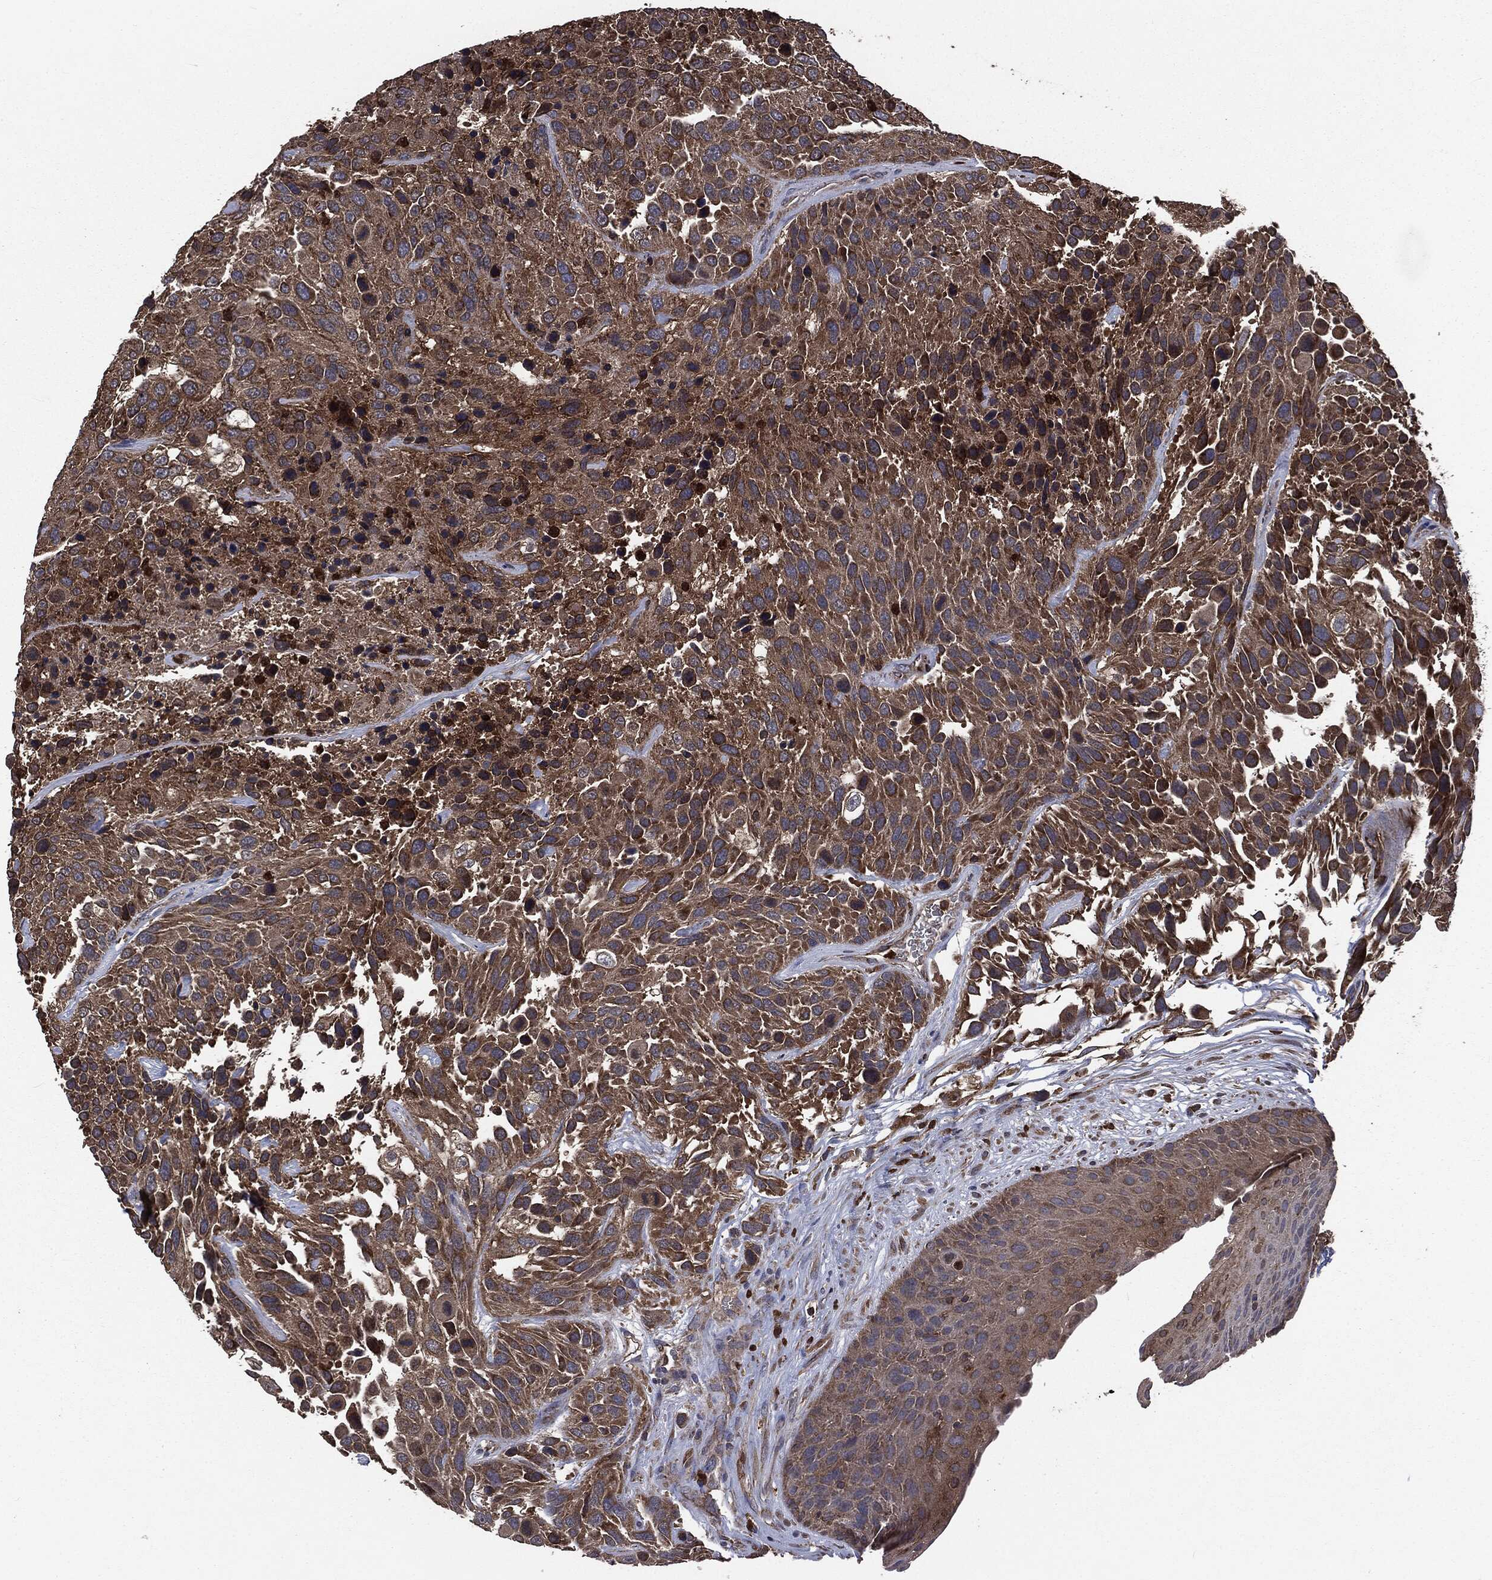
{"staining": {"intensity": "moderate", "quantity": ">75%", "location": "cytoplasmic/membranous"}, "tissue": "urothelial cancer", "cell_type": "Tumor cells", "image_type": "cancer", "snomed": [{"axis": "morphology", "description": "Urothelial carcinoma, High grade"}, {"axis": "topography", "description": "Urinary bladder"}], "caption": "A photomicrograph of urothelial cancer stained for a protein demonstrates moderate cytoplasmic/membranous brown staining in tumor cells.", "gene": "MAPK6", "patient": {"sex": "female", "age": 70}}